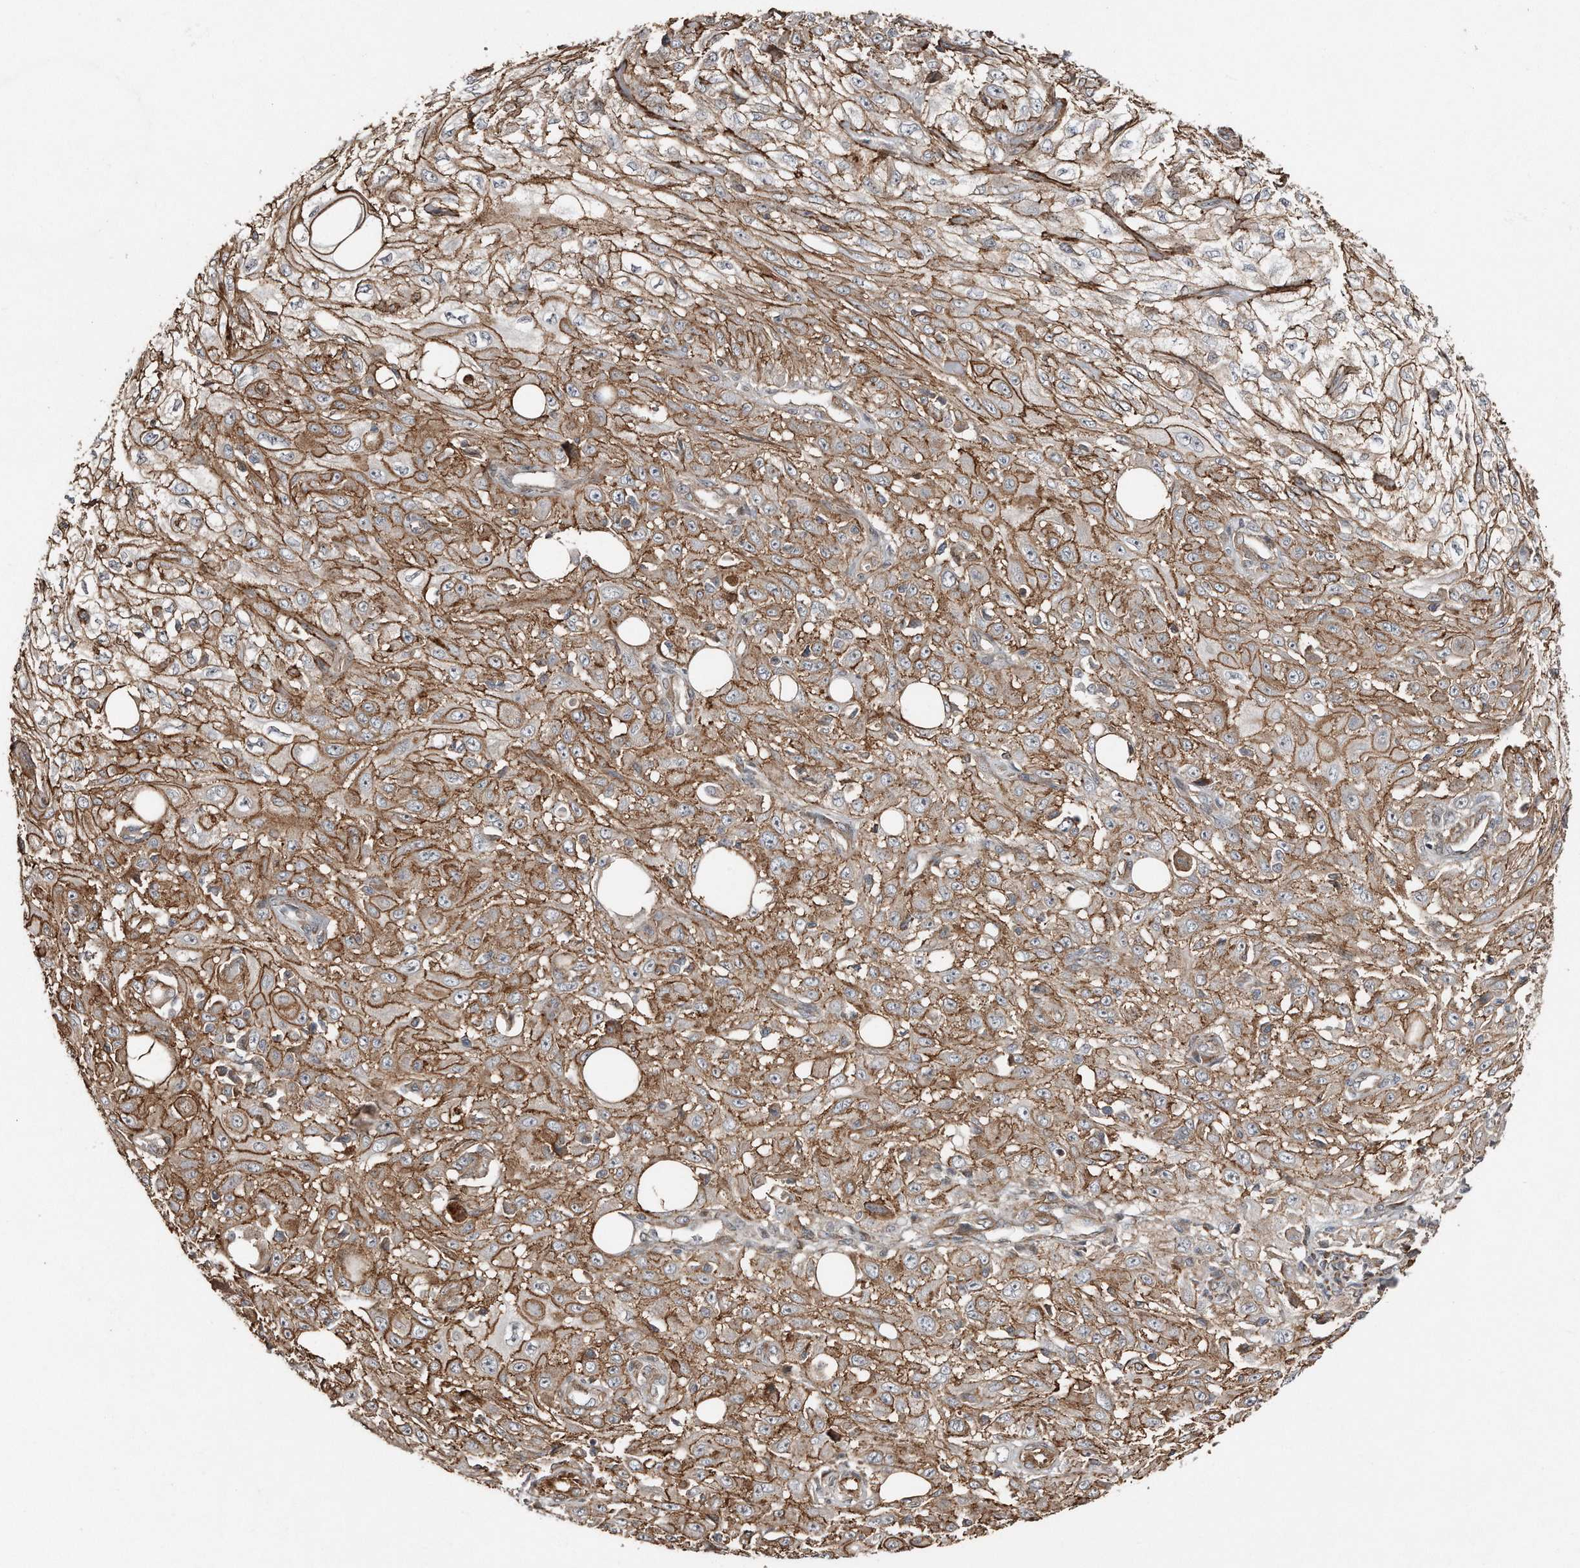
{"staining": {"intensity": "moderate", "quantity": ">75%", "location": "cytoplasmic/membranous"}, "tissue": "skin cancer", "cell_type": "Tumor cells", "image_type": "cancer", "snomed": [{"axis": "morphology", "description": "Squamous cell carcinoma, NOS"}, {"axis": "morphology", "description": "Squamous cell carcinoma, metastatic, NOS"}, {"axis": "topography", "description": "Skin"}, {"axis": "topography", "description": "Lymph node"}], "caption": "Protein staining displays moderate cytoplasmic/membranous expression in approximately >75% of tumor cells in skin cancer.", "gene": "SNAP47", "patient": {"sex": "male", "age": 75}}